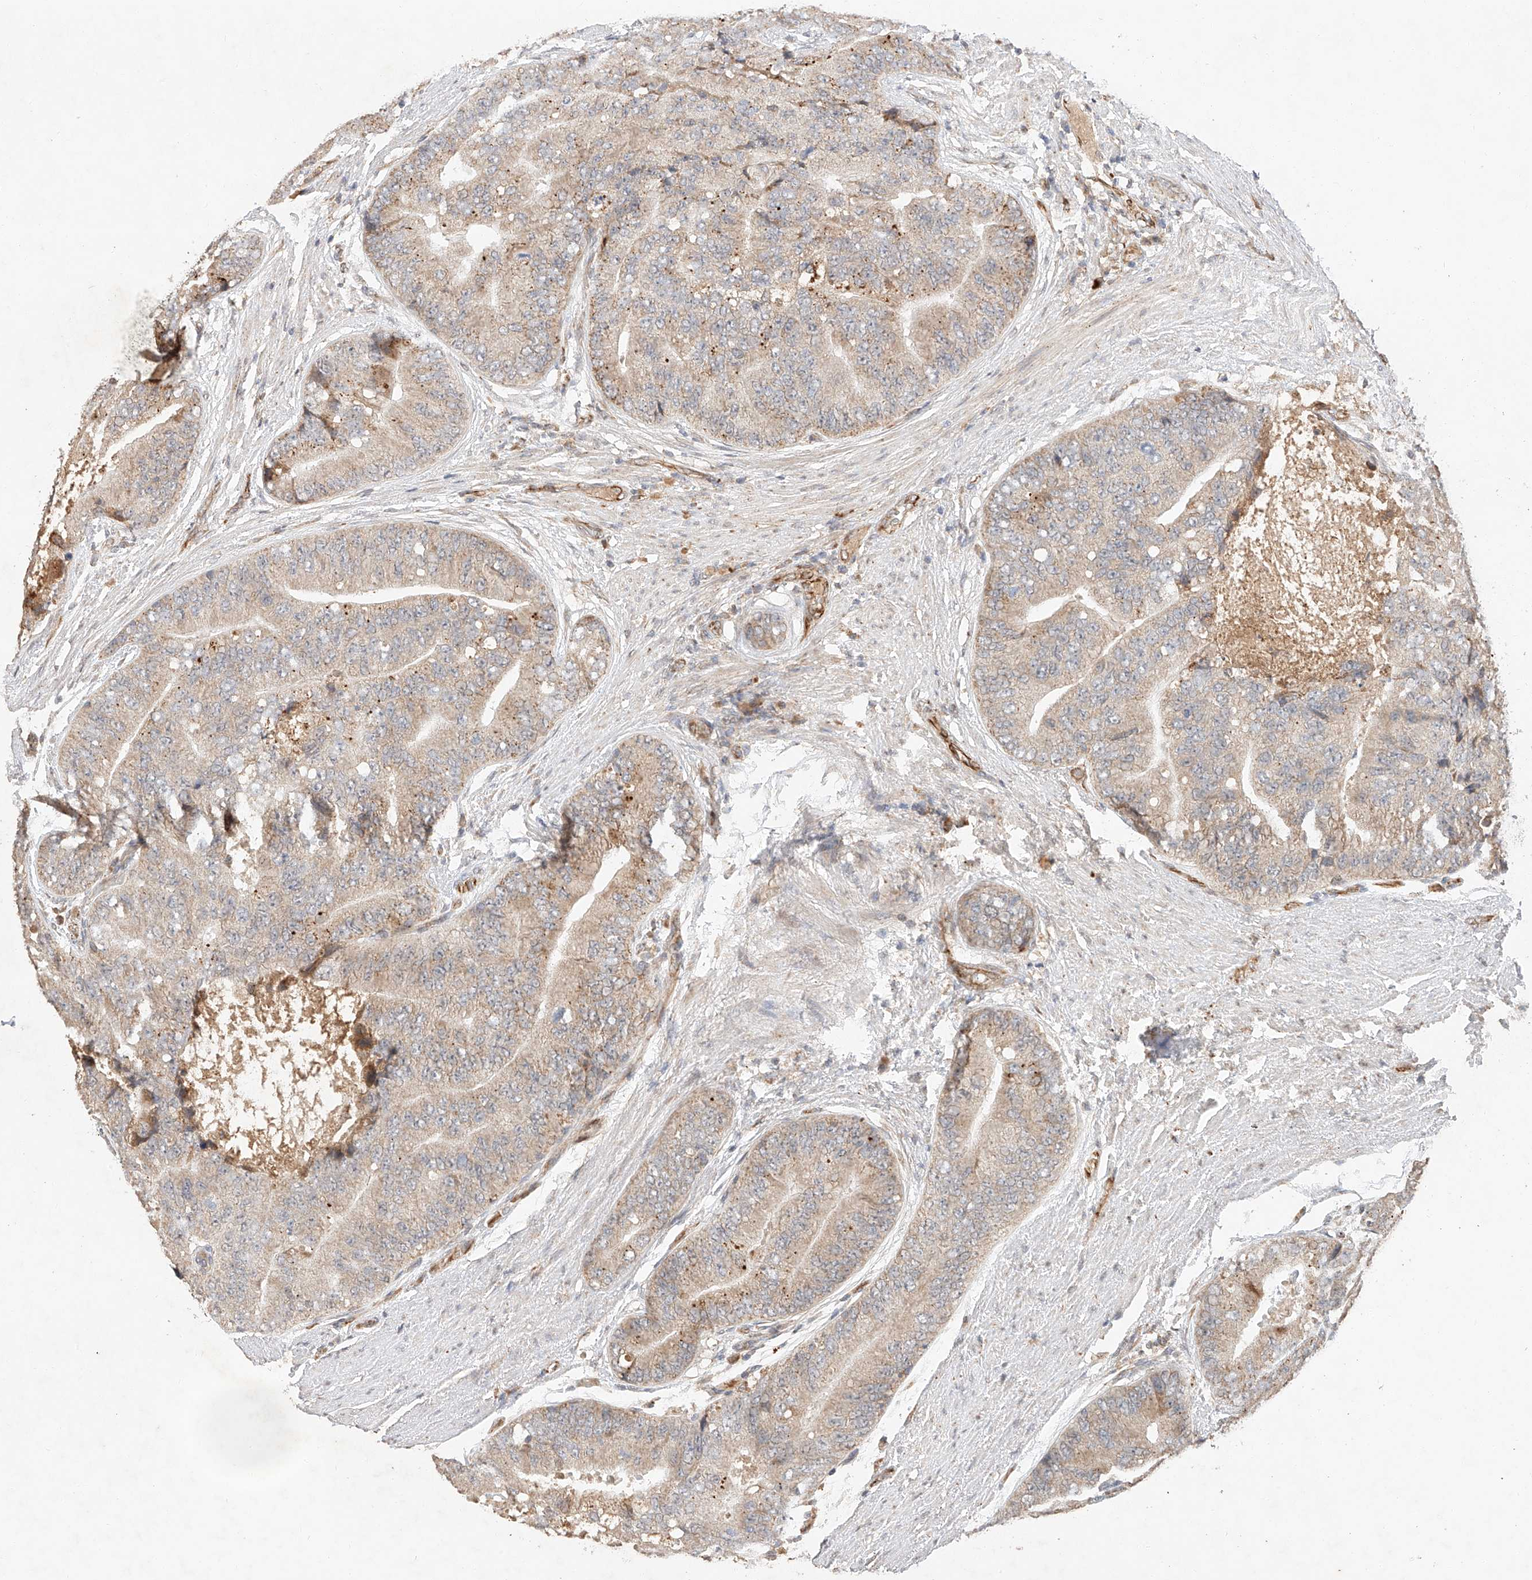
{"staining": {"intensity": "weak", "quantity": ">75%", "location": "cytoplasmic/membranous"}, "tissue": "prostate cancer", "cell_type": "Tumor cells", "image_type": "cancer", "snomed": [{"axis": "morphology", "description": "Adenocarcinoma, High grade"}, {"axis": "topography", "description": "Prostate"}], "caption": "Immunohistochemical staining of human prostate cancer reveals weak cytoplasmic/membranous protein staining in about >75% of tumor cells.", "gene": "SUSD6", "patient": {"sex": "male", "age": 70}}